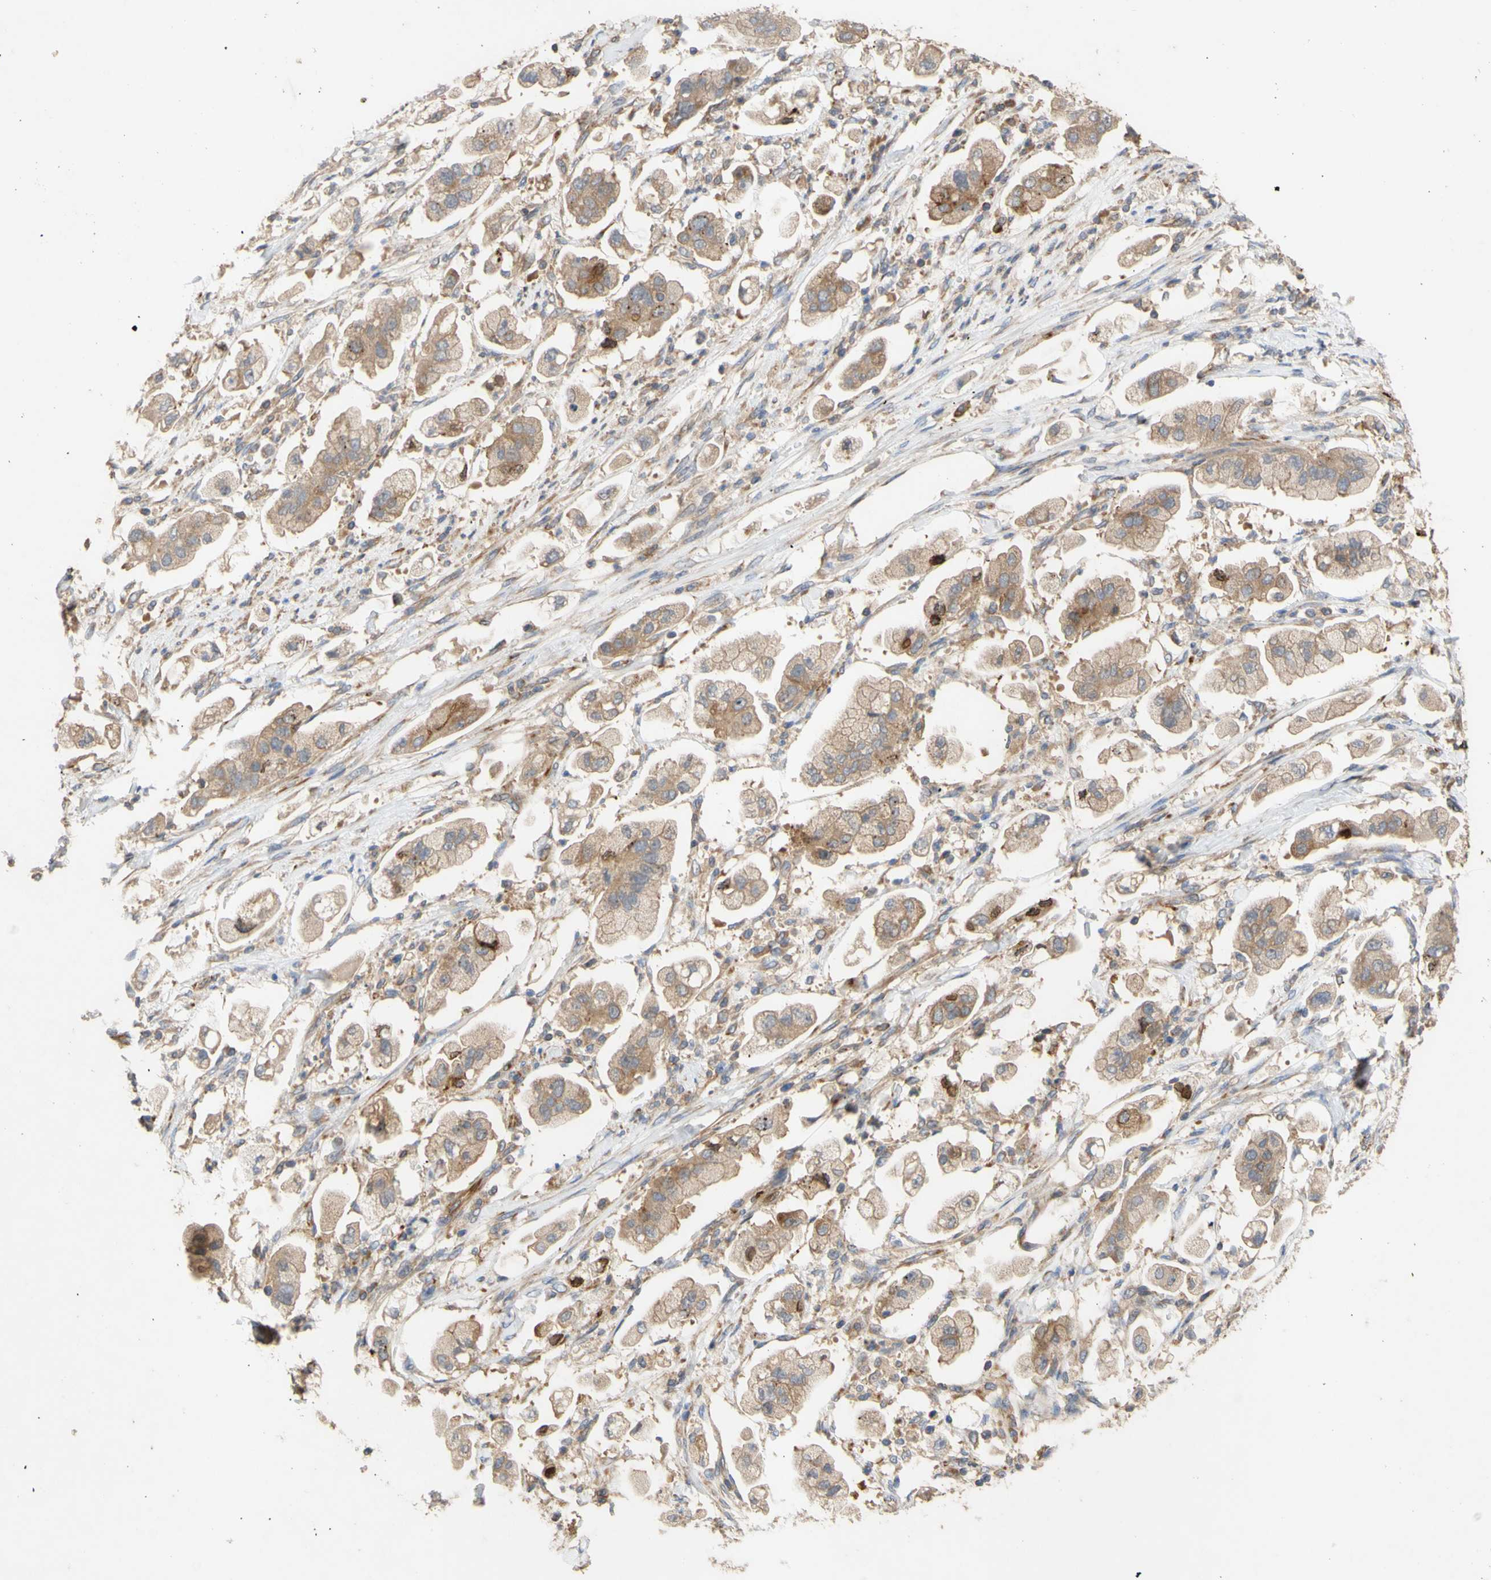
{"staining": {"intensity": "moderate", "quantity": ">75%", "location": "cytoplasmic/membranous"}, "tissue": "stomach cancer", "cell_type": "Tumor cells", "image_type": "cancer", "snomed": [{"axis": "morphology", "description": "Adenocarcinoma, NOS"}, {"axis": "topography", "description": "Stomach"}], "caption": "Tumor cells reveal medium levels of moderate cytoplasmic/membranous expression in approximately >75% of cells in adenocarcinoma (stomach).", "gene": "EIF2S3", "patient": {"sex": "male", "age": 62}}